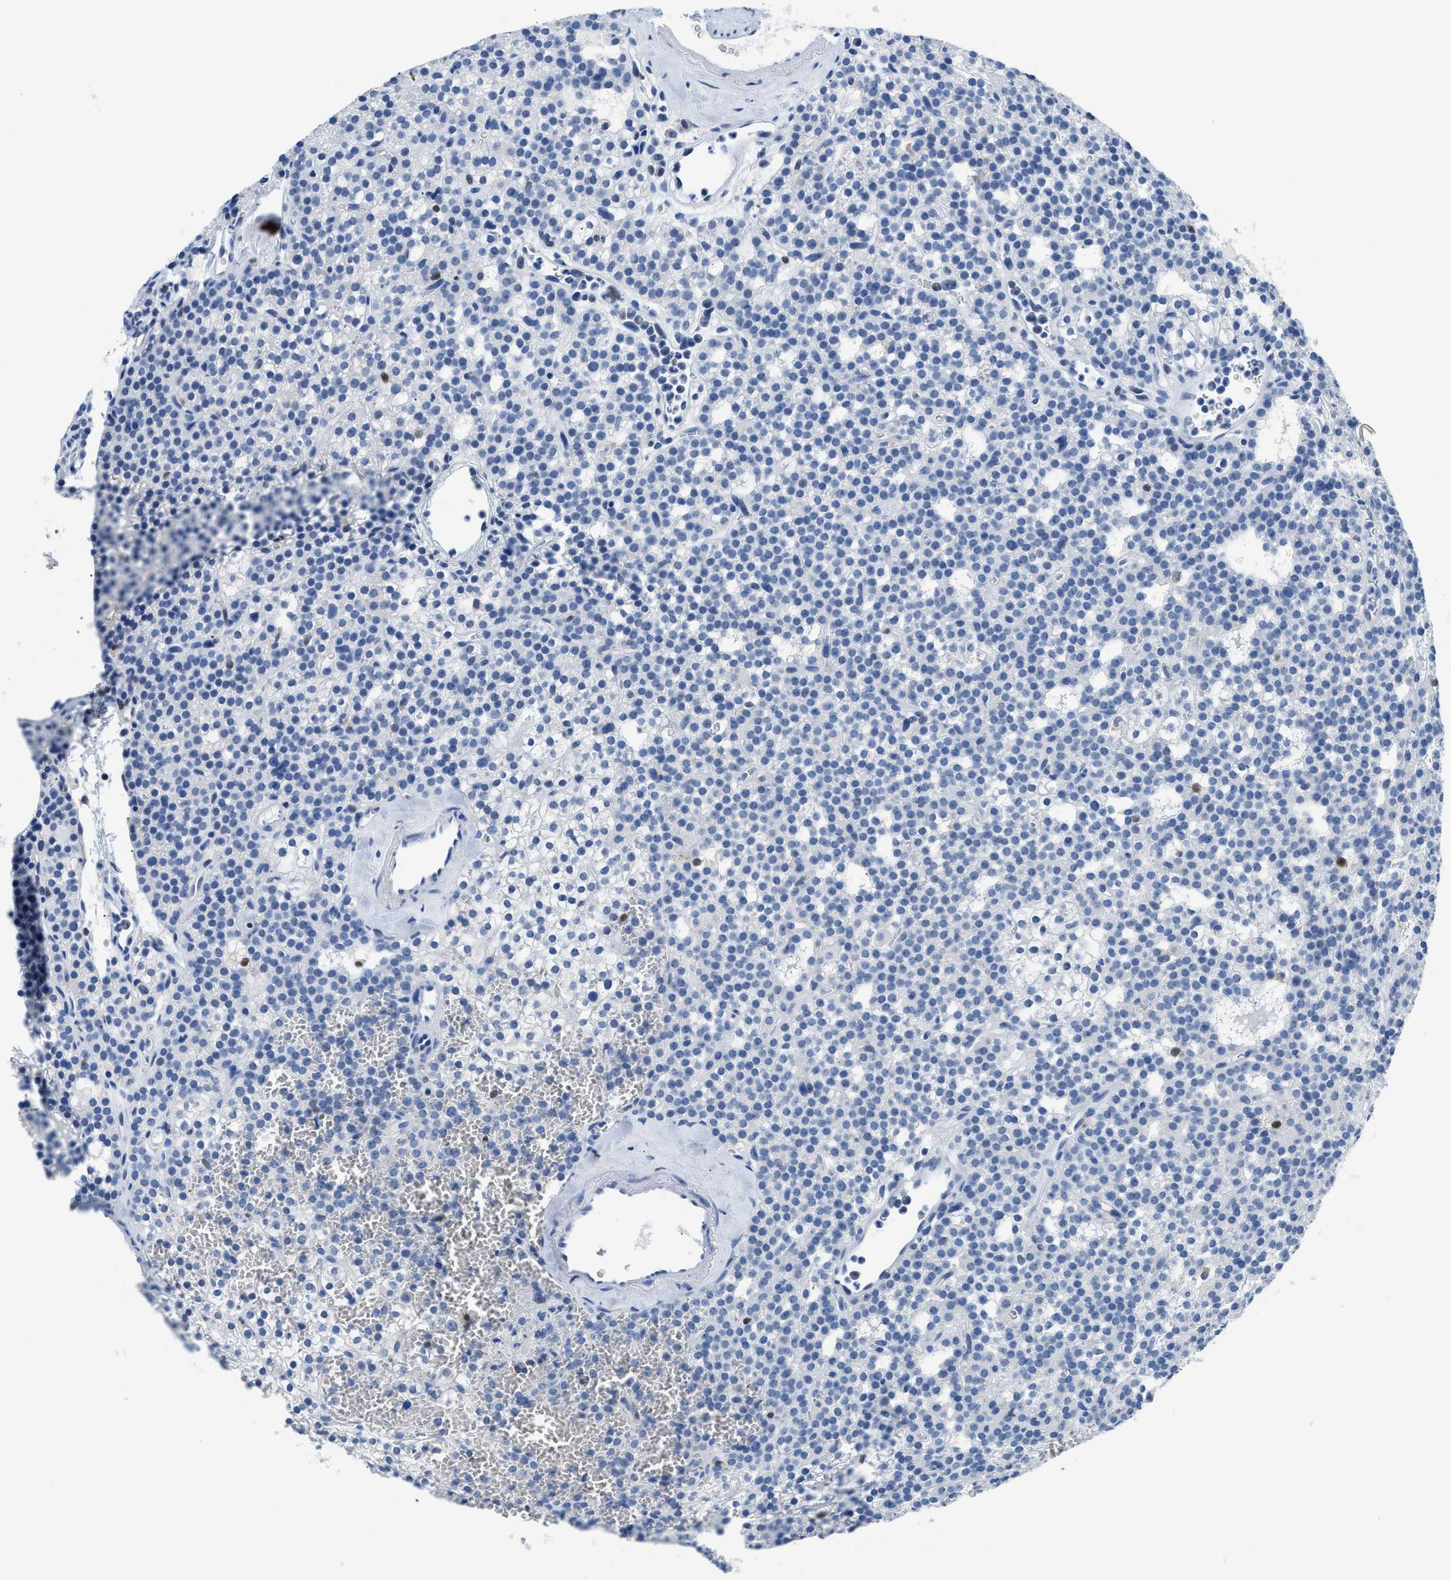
{"staining": {"intensity": "negative", "quantity": "none", "location": "none"}, "tissue": "parathyroid gland", "cell_type": "Glandular cells", "image_type": "normal", "snomed": [{"axis": "morphology", "description": "Normal tissue, NOS"}, {"axis": "morphology", "description": "Adenoma, NOS"}, {"axis": "topography", "description": "Parathyroid gland"}], "caption": "An immunohistochemistry (IHC) image of unremarkable parathyroid gland is shown. There is no staining in glandular cells of parathyroid gland. Nuclei are stained in blue.", "gene": "NFATC2", "patient": {"sex": "female", "age": 74}}